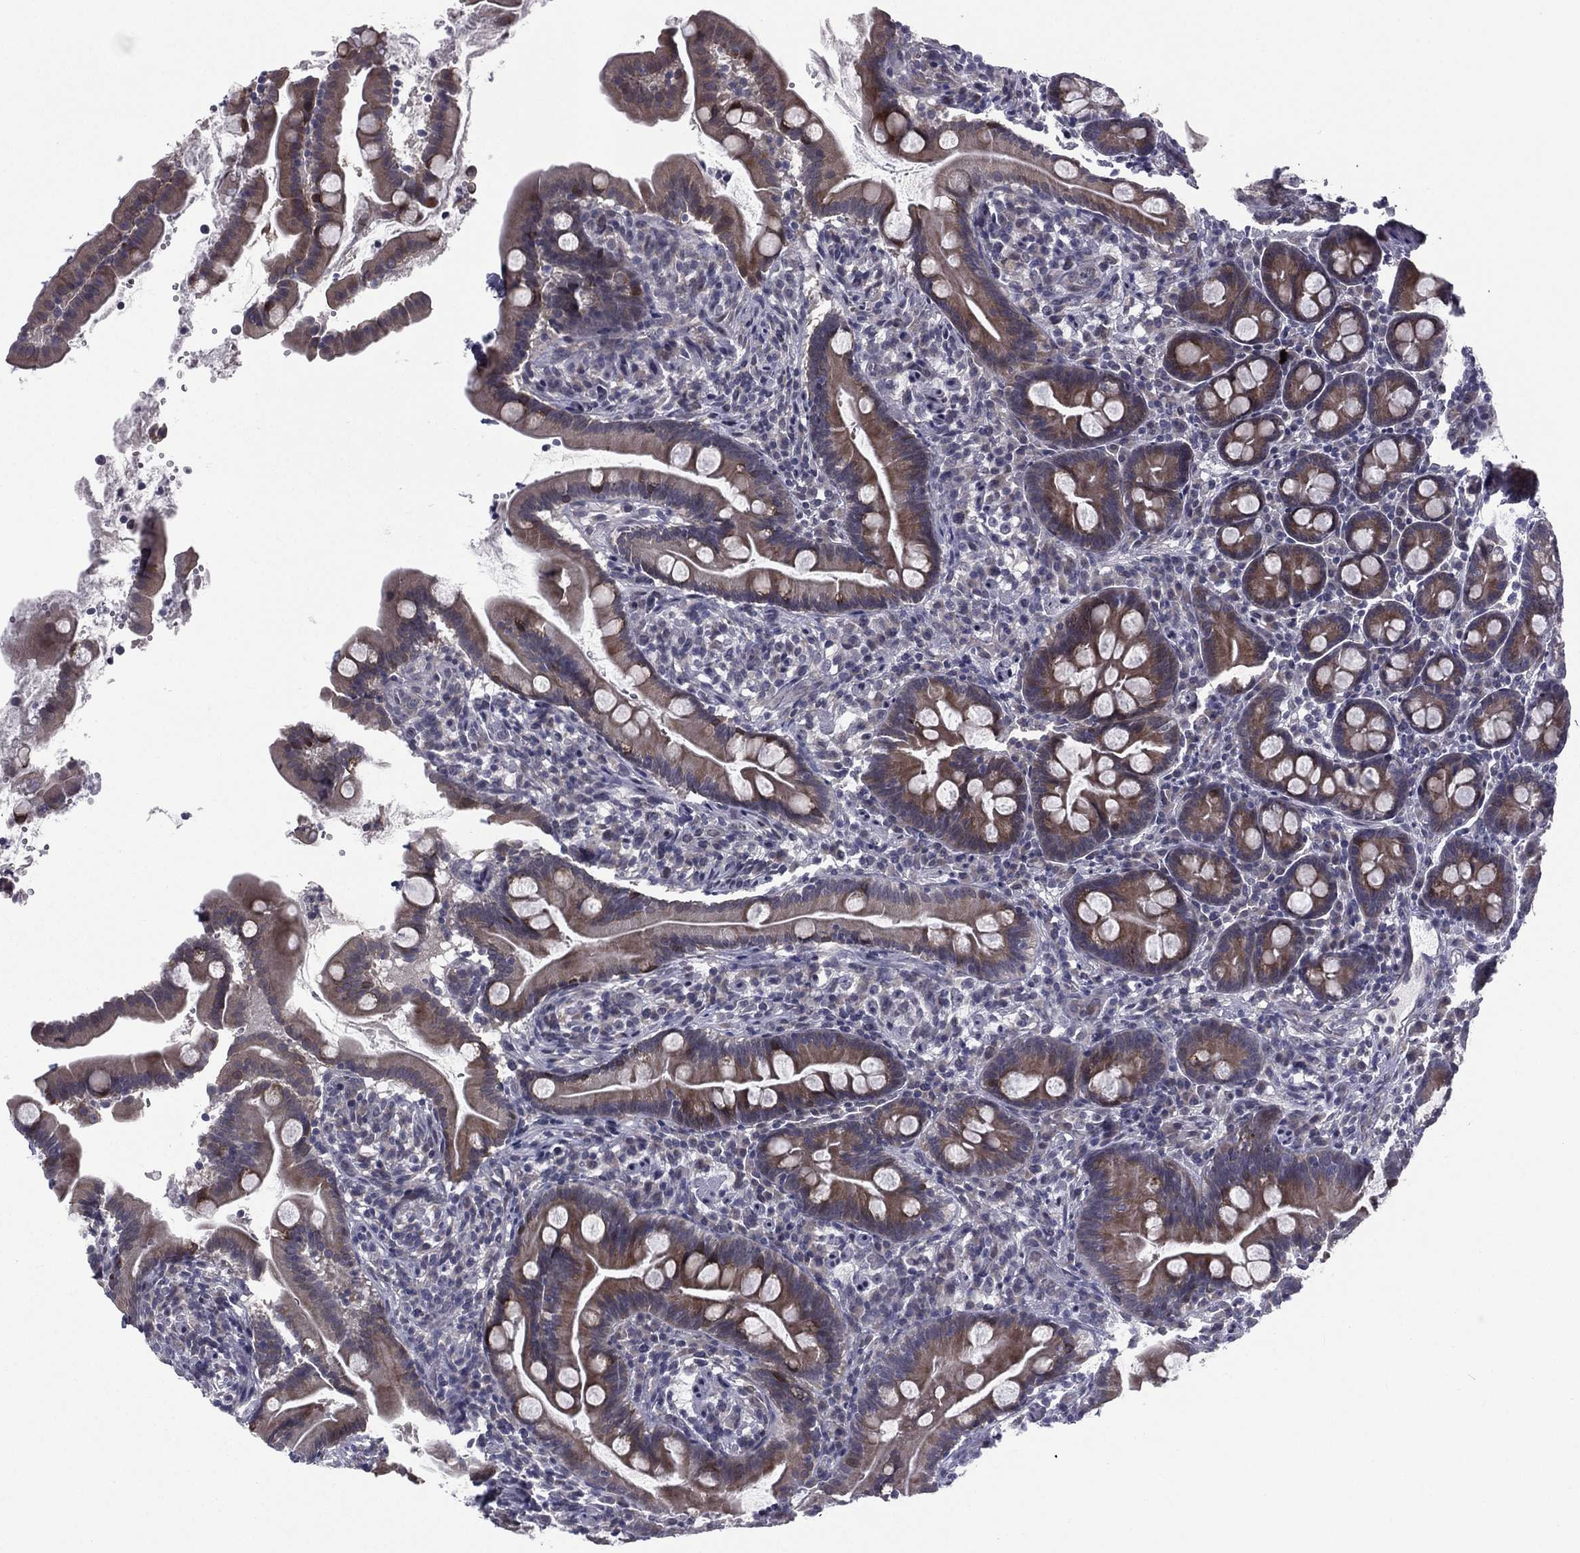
{"staining": {"intensity": "moderate", "quantity": "<25%", "location": "cytoplasmic/membranous"}, "tissue": "small intestine", "cell_type": "Glandular cells", "image_type": "normal", "snomed": [{"axis": "morphology", "description": "Normal tissue, NOS"}, {"axis": "topography", "description": "Small intestine"}], "caption": "This photomicrograph demonstrates immunohistochemistry staining of benign human small intestine, with low moderate cytoplasmic/membranous positivity in approximately <25% of glandular cells.", "gene": "ACTRT2", "patient": {"sex": "female", "age": 44}}